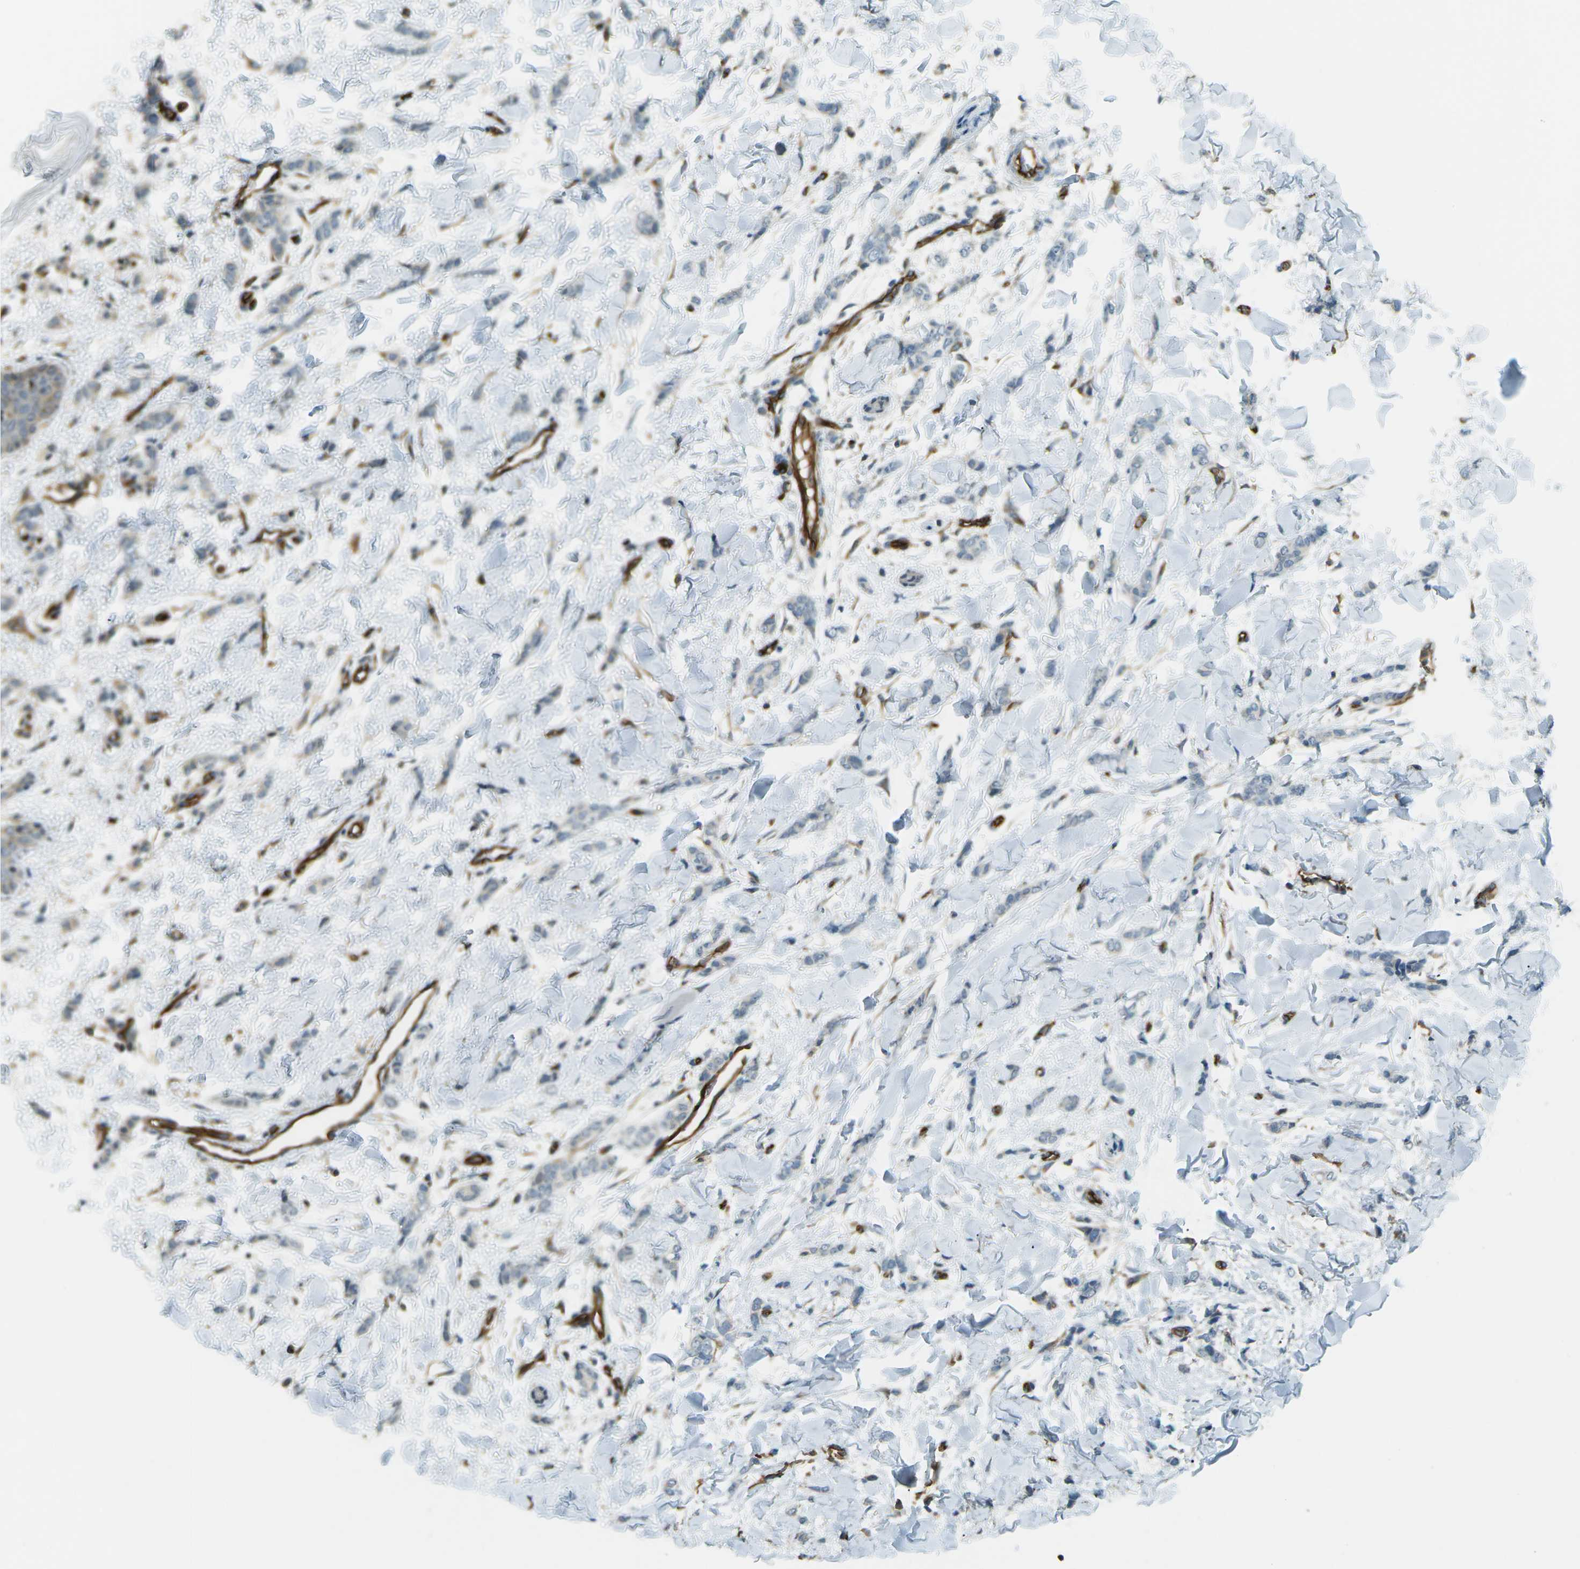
{"staining": {"intensity": "negative", "quantity": "none", "location": "none"}, "tissue": "breast cancer", "cell_type": "Tumor cells", "image_type": "cancer", "snomed": [{"axis": "morphology", "description": "Lobular carcinoma"}, {"axis": "topography", "description": "Skin"}, {"axis": "topography", "description": "Breast"}], "caption": "IHC image of neoplastic tissue: human breast cancer stained with DAB (3,3'-diaminobenzidine) exhibits no significant protein positivity in tumor cells. (Stains: DAB immunohistochemistry (IHC) with hematoxylin counter stain, Microscopy: brightfield microscopy at high magnification).", "gene": "S1PR1", "patient": {"sex": "female", "age": 46}}